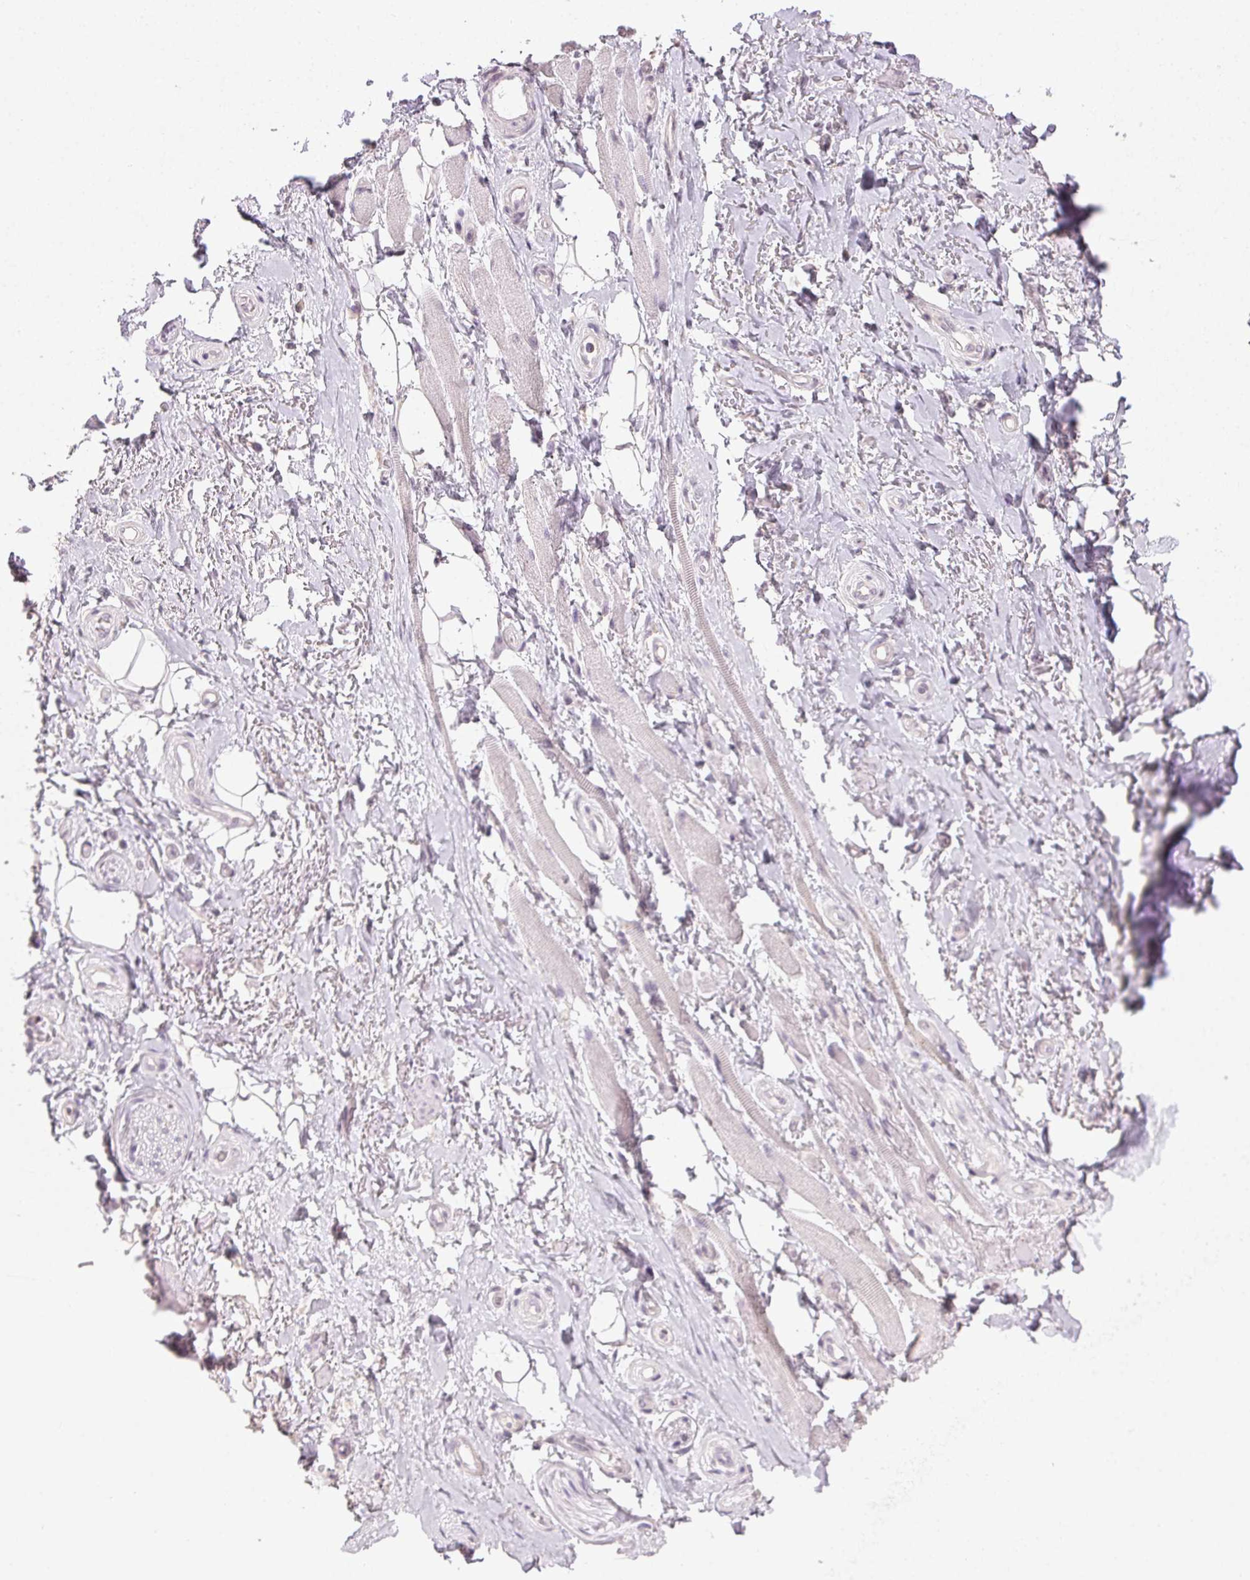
{"staining": {"intensity": "negative", "quantity": "none", "location": "none"}, "tissue": "adipose tissue", "cell_type": "Adipocytes", "image_type": "normal", "snomed": [{"axis": "morphology", "description": "Normal tissue, NOS"}, {"axis": "topography", "description": "Anal"}, {"axis": "topography", "description": "Peripheral nerve tissue"}], "caption": "High power microscopy histopathology image of an IHC micrograph of normal adipose tissue, revealing no significant positivity in adipocytes.", "gene": "FAM168A", "patient": {"sex": "male", "age": 53}}